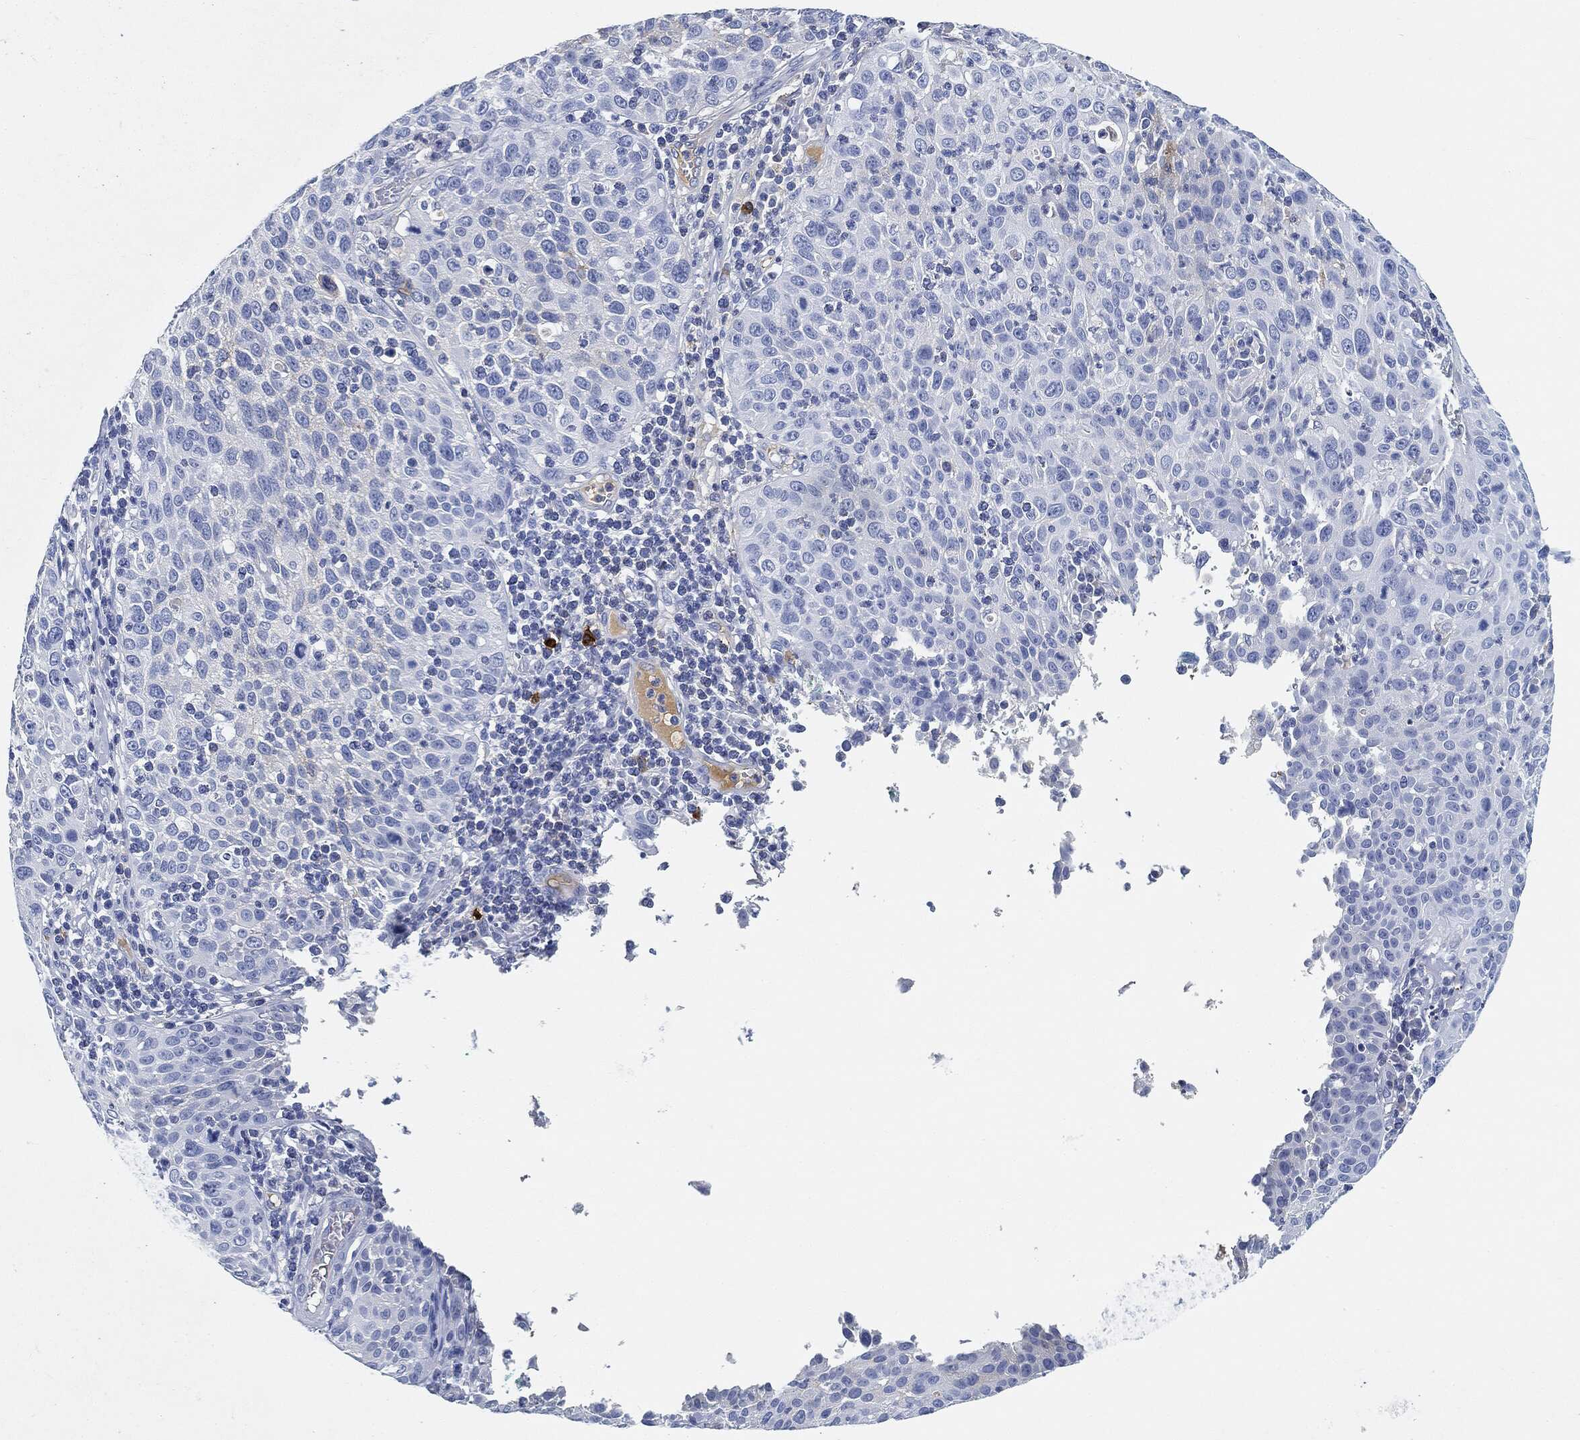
{"staining": {"intensity": "negative", "quantity": "none", "location": "none"}, "tissue": "cervical cancer", "cell_type": "Tumor cells", "image_type": "cancer", "snomed": [{"axis": "morphology", "description": "Squamous cell carcinoma, NOS"}, {"axis": "topography", "description": "Cervix"}], "caption": "Tumor cells show no significant expression in cervical squamous cell carcinoma. (Brightfield microscopy of DAB IHC at high magnification).", "gene": "IGLV6-57", "patient": {"sex": "female", "age": 26}}